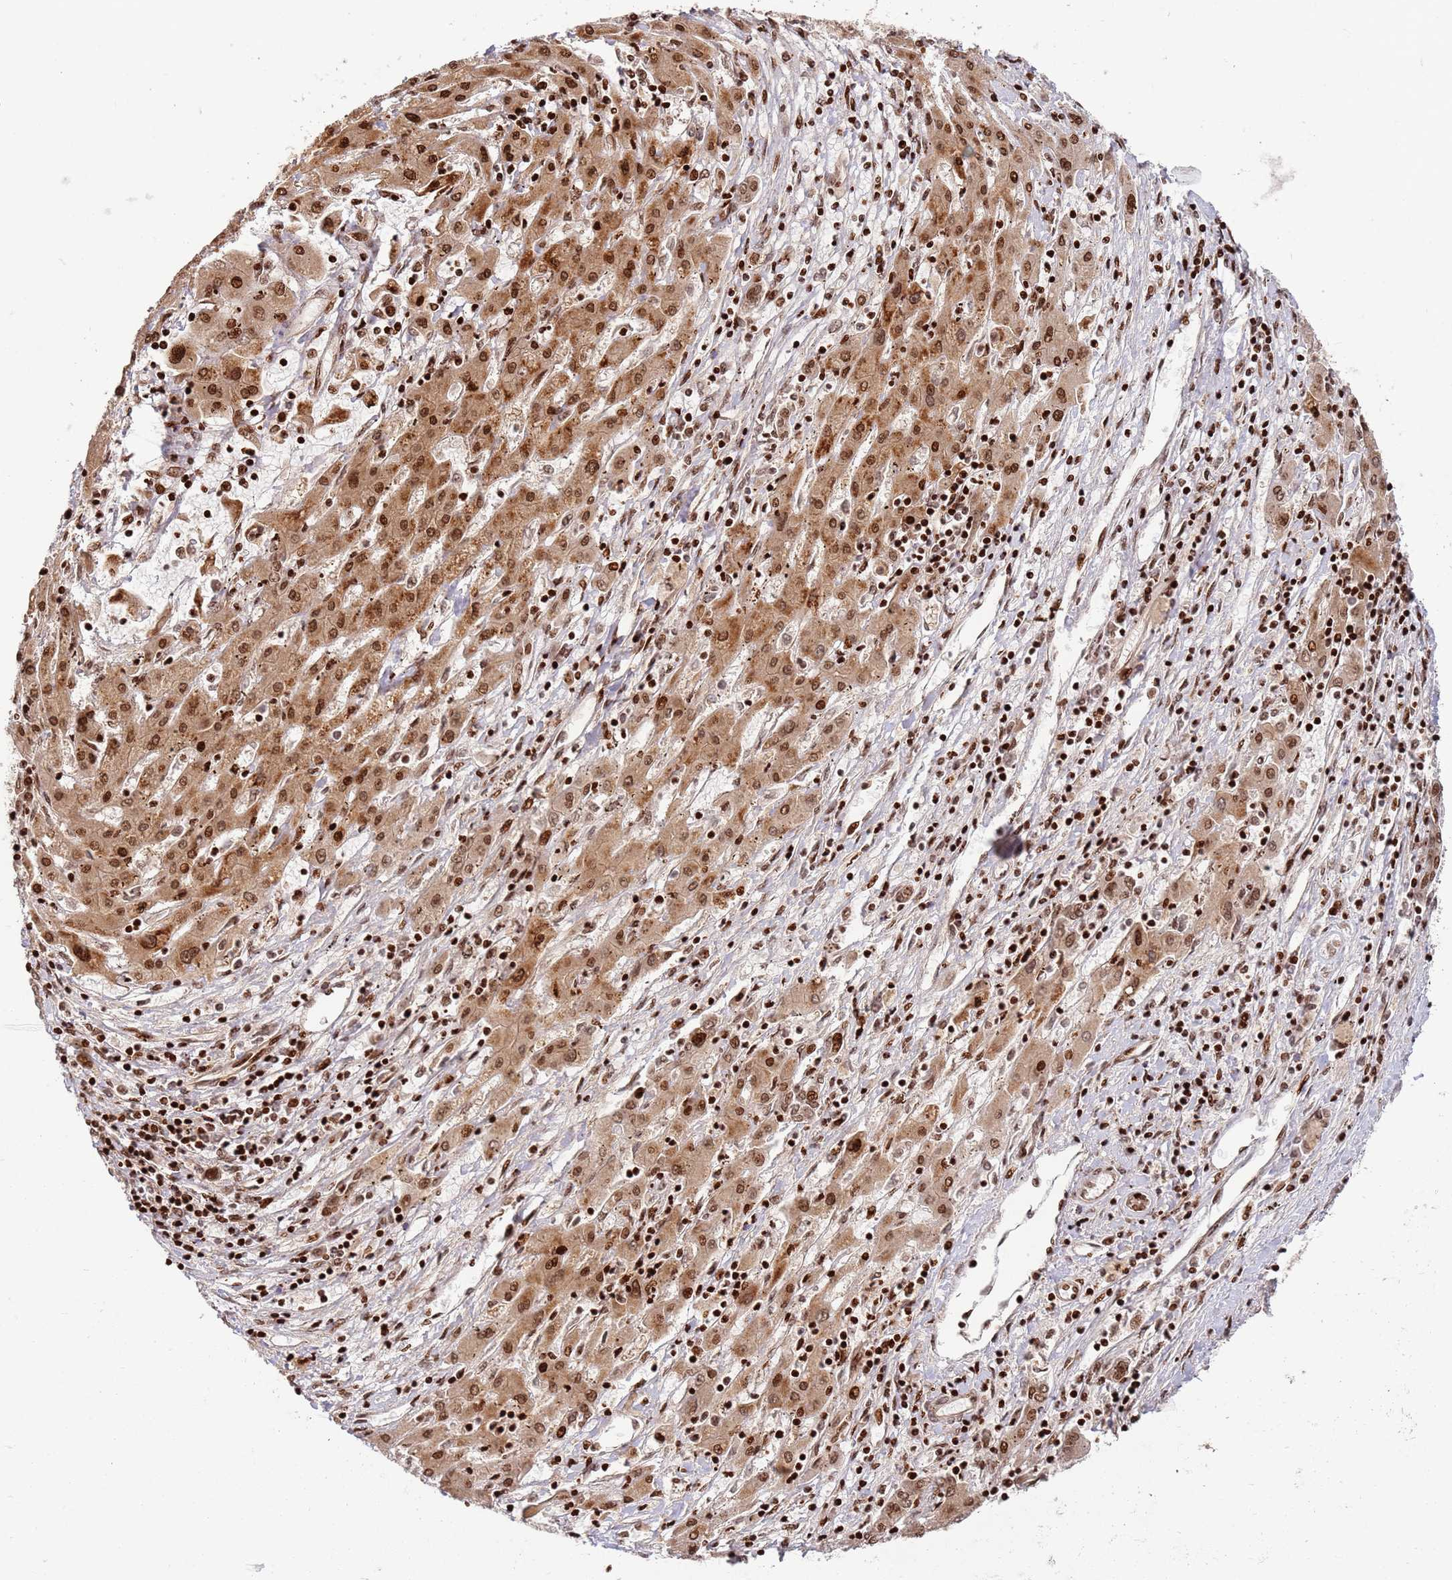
{"staining": {"intensity": "strong", "quantity": ">75%", "location": "cytoplasmic/membranous,nuclear"}, "tissue": "liver cancer", "cell_type": "Tumor cells", "image_type": "cancer", "snomed": [{"axis": "morphology", "description": "Carcinoma, Hepatocellular, NOS"}, {"axis": "topography", "description": "Liver"}], "caption": "Brown immunohistochemical staining in human liver hepatocellular carcinoma displays strong cytoplasmic/membranous and nuclear expression in approximately >75% of tumor cells.", "gene": "TMEM233", "patient": {"sex": "male", "age": 72}}